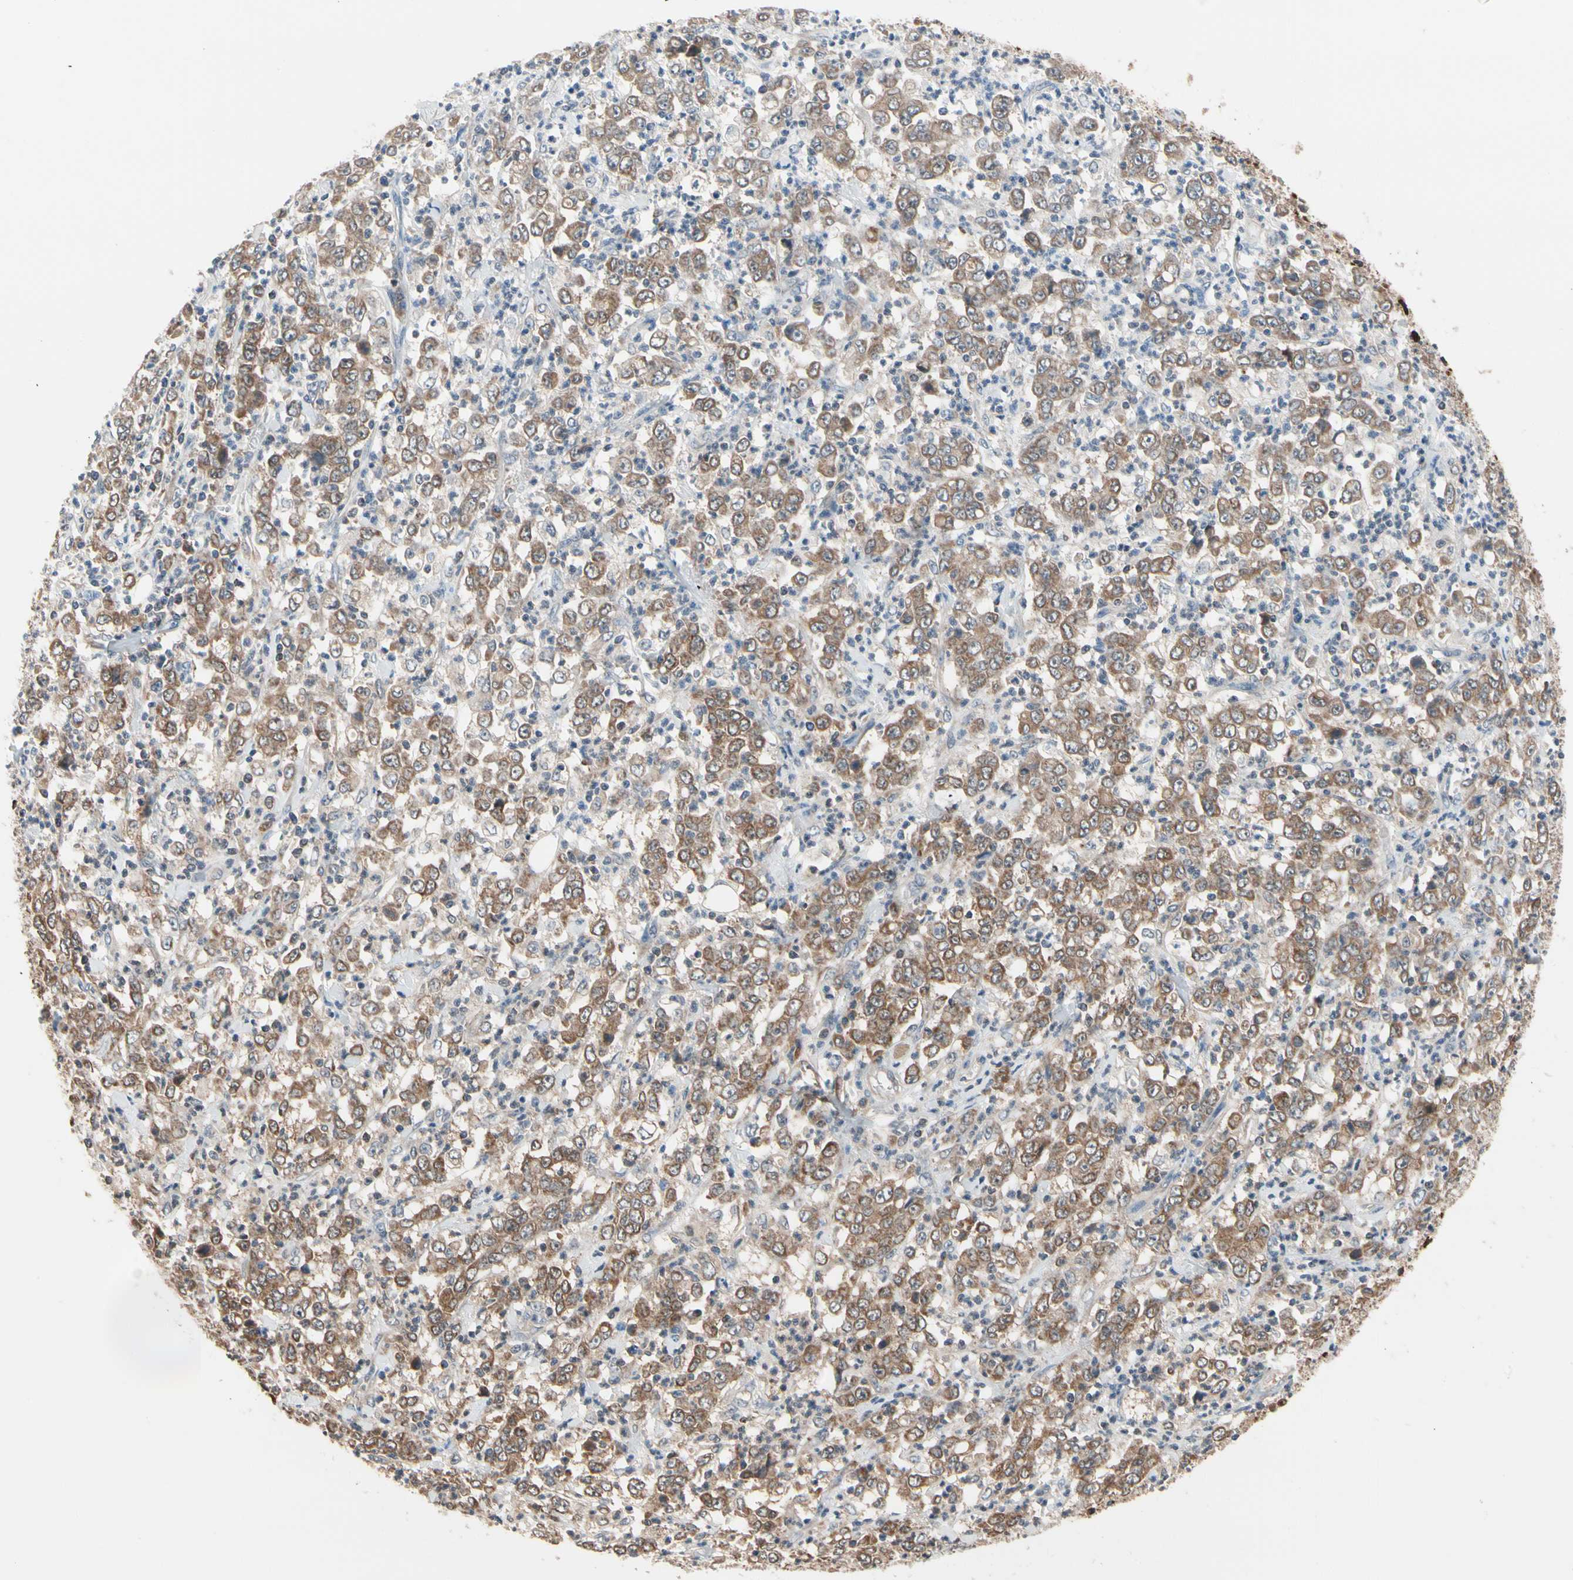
{"staining": {"intensity": "moderate", "quantity": ">75%", "location": "cytoplasmic/membranous"}, "tissue": "stomach cancer", "cell_type": "Tumor cells", "image_type": "cancer", "snomed": [{"axis": "morphology", "description": "Adenocarcinoma, NOS"}, {"axis": "topography", "description": "Stomach, lower"}], "caption": "A brown stain highlights moderate cytoplasmic/membranous staining of a protein in human stomach cancer (adenocarcinoma) tumor cells.", "gene": "MTHFS", "patient": {"sex": "female", "age": 71}}